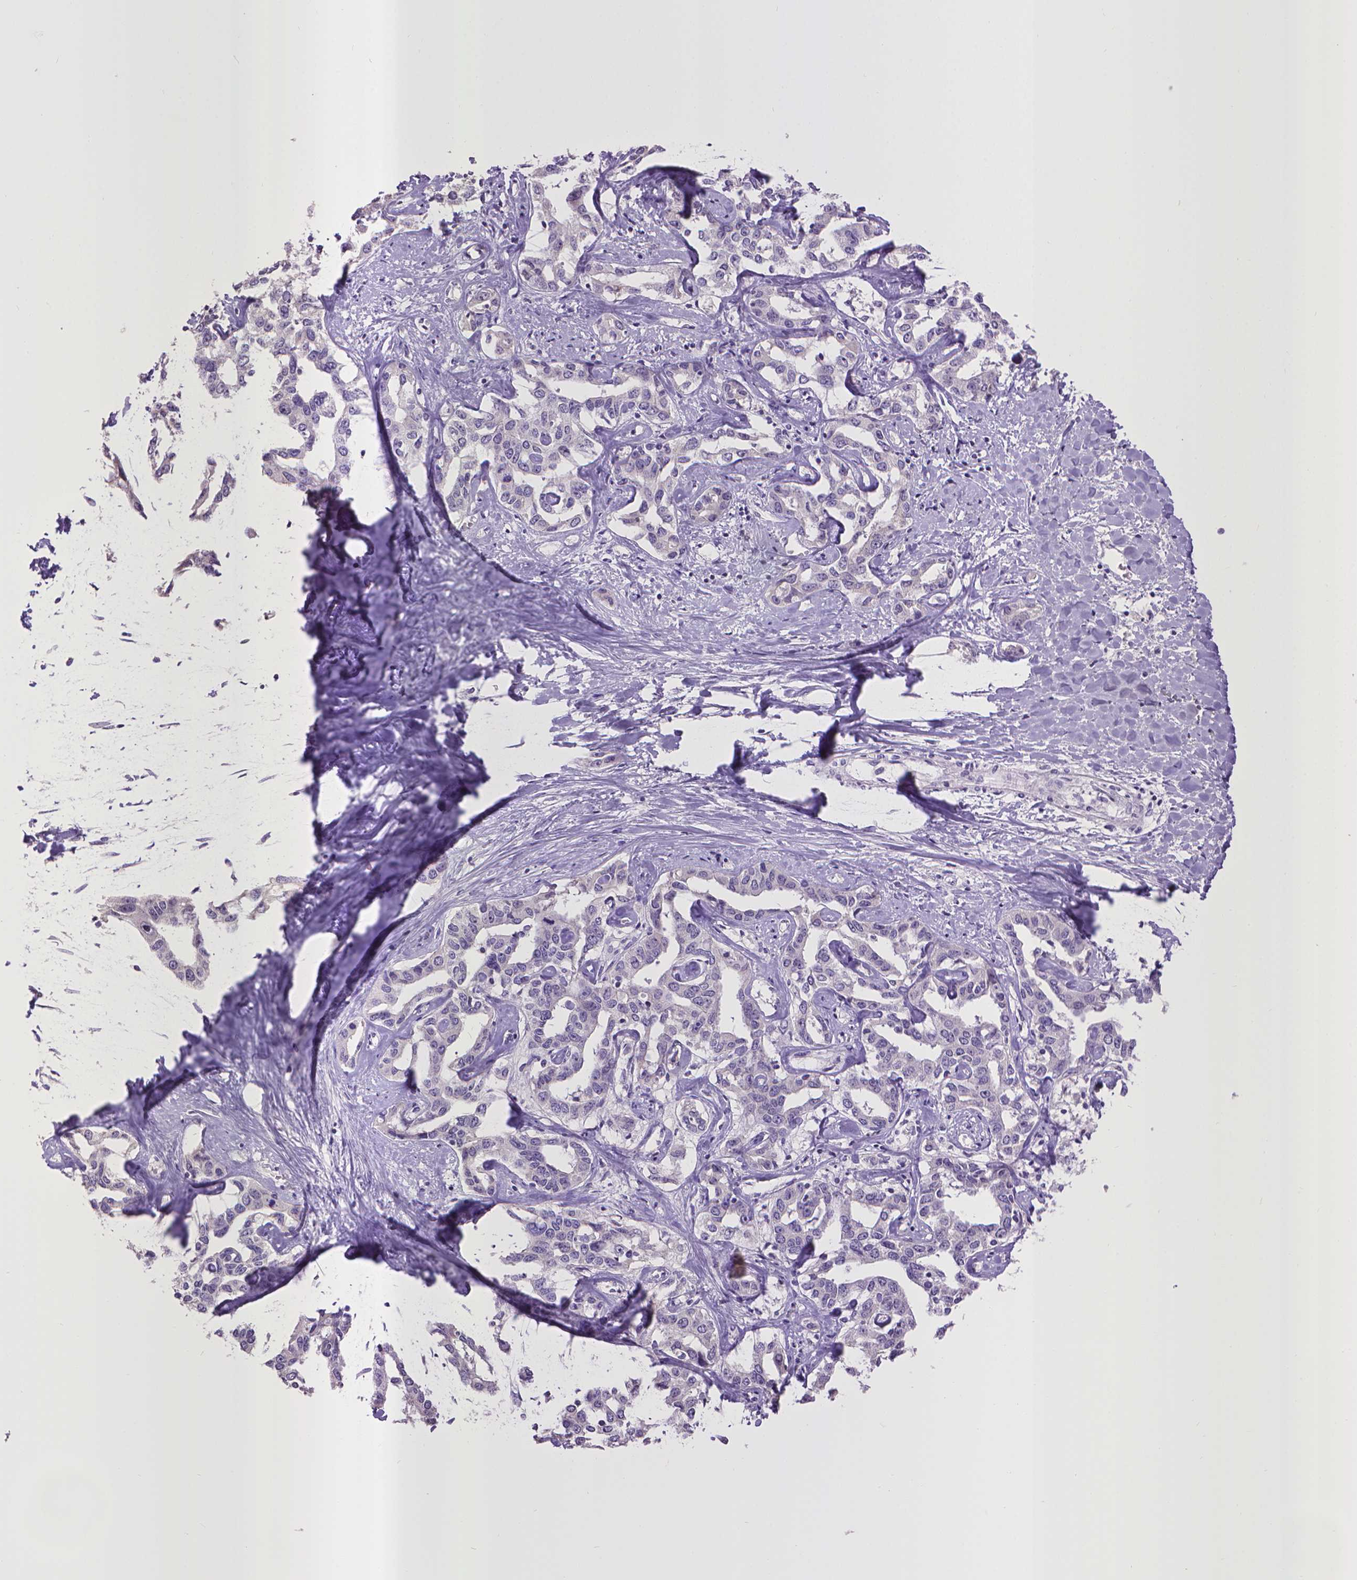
{"staining": {"intensity": "negative", "quantity": "none", "location": "none"}, "tissue": "liver cancer", "cell_type": "Tumor cells", "image_type": "cancer", "snomed": [{"axis": "morphology", "description": "Cholangiocarcinoma"}, {"axis": "topography", "description": "Liver"}], "caption": "An image of human cholangiocarcinoma (liver) is negative for staining in tumor cells. (Brightfield microscopy of DAB (3,3'-diaminobenzidine) immunohistochemistry (IHC) at high magnification).", "gene": "CPM", "patient": {"sex": "male", "age": 59}}